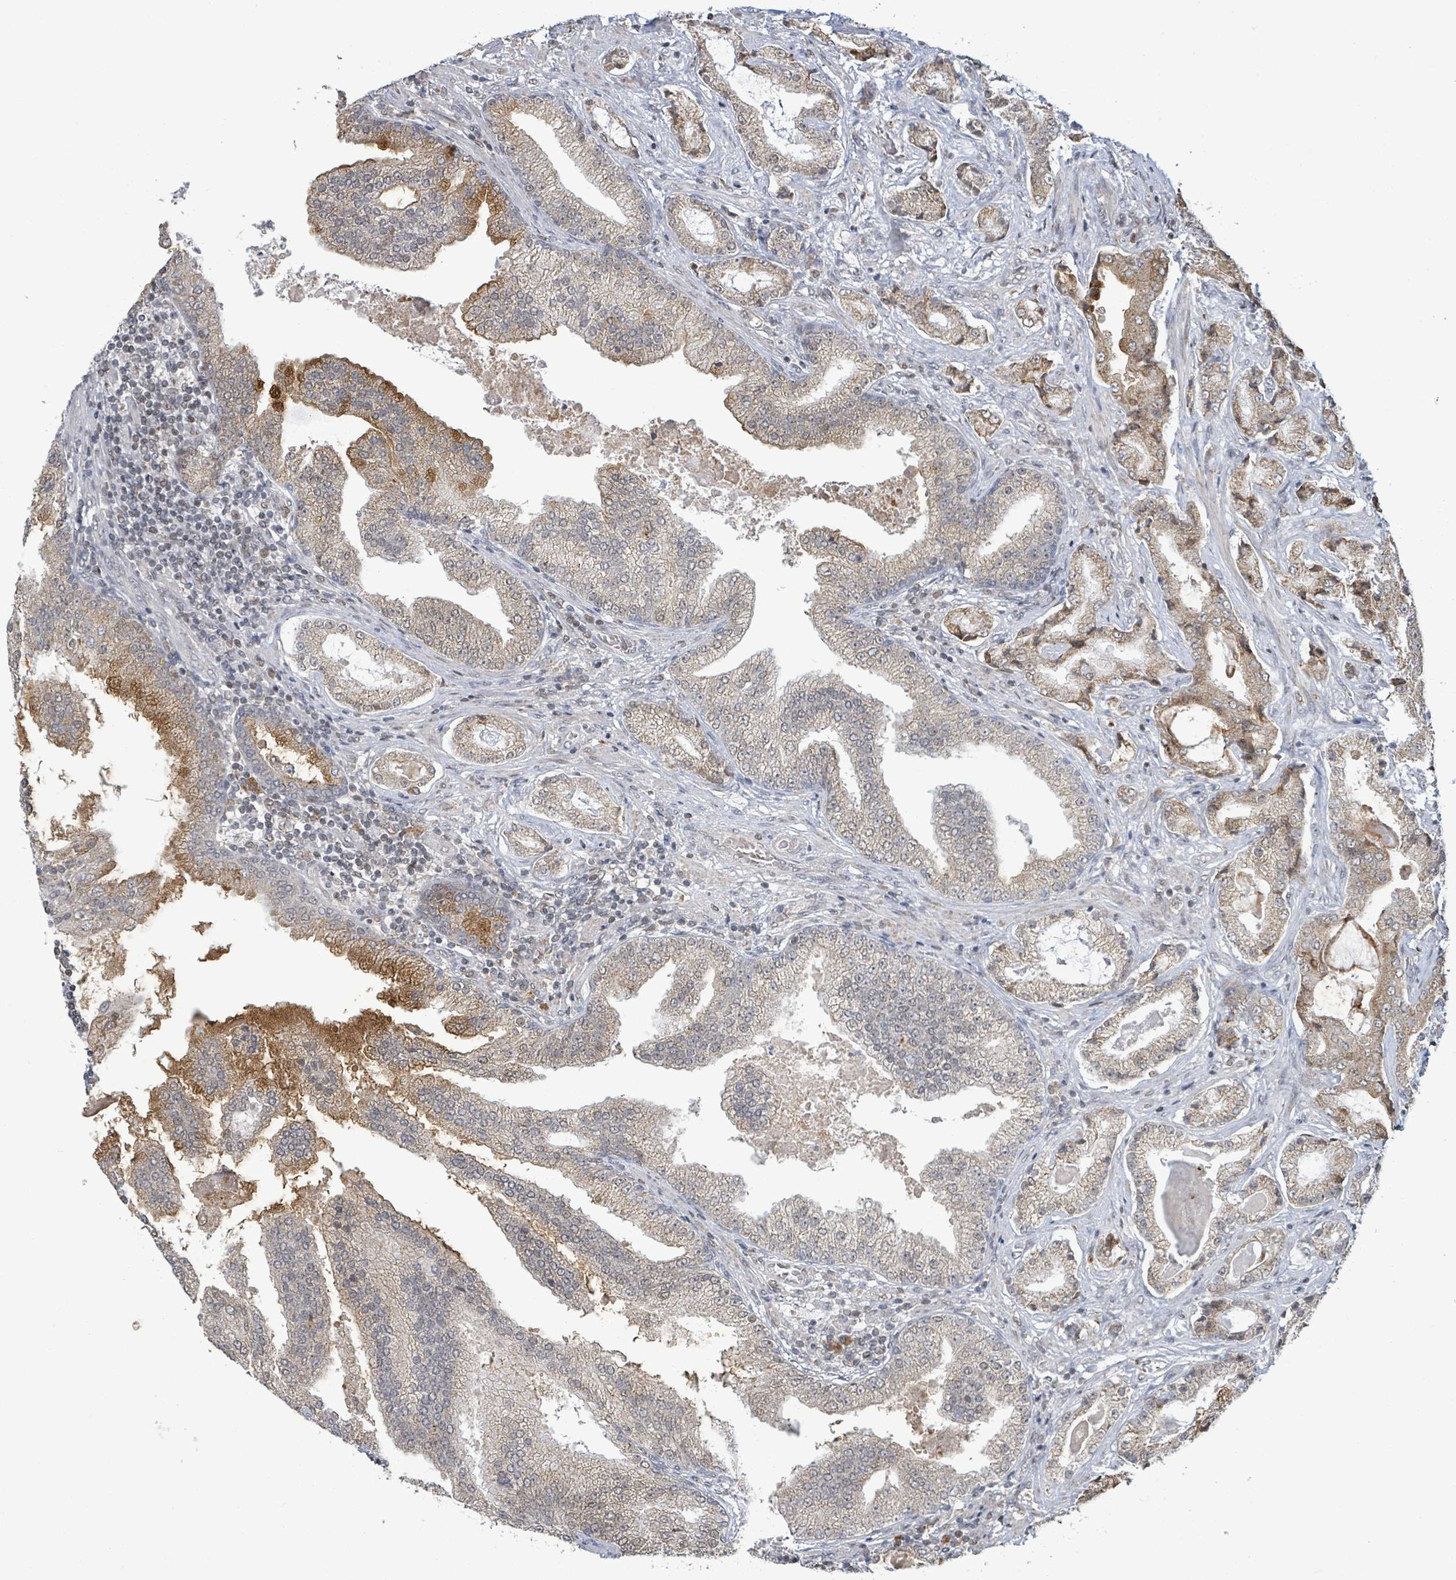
{"staining": {"intensity": "moderate", "quantity": ">75%", "location": "cytoplasmic/membranous,nuclear"}, "tissue": "prostate cancer", "cell_type": "Tumor cells", "image_type": "cancer", "snomed": [{"axis": "morphology", "description": "Adenocarcinoma, High grade"}, {"axis": "topography", "description": "Prostate"}], "caption": "There is medium levels of moderate cytoplasmic/membranous and nuclear positivity in tumor cells of high-grade adenocarcinoma (prostate), as demonstrated by immunohistochemical staining (brown color).", "gene": "SBF2", "patient": {"sex": "male", "age": 68}}